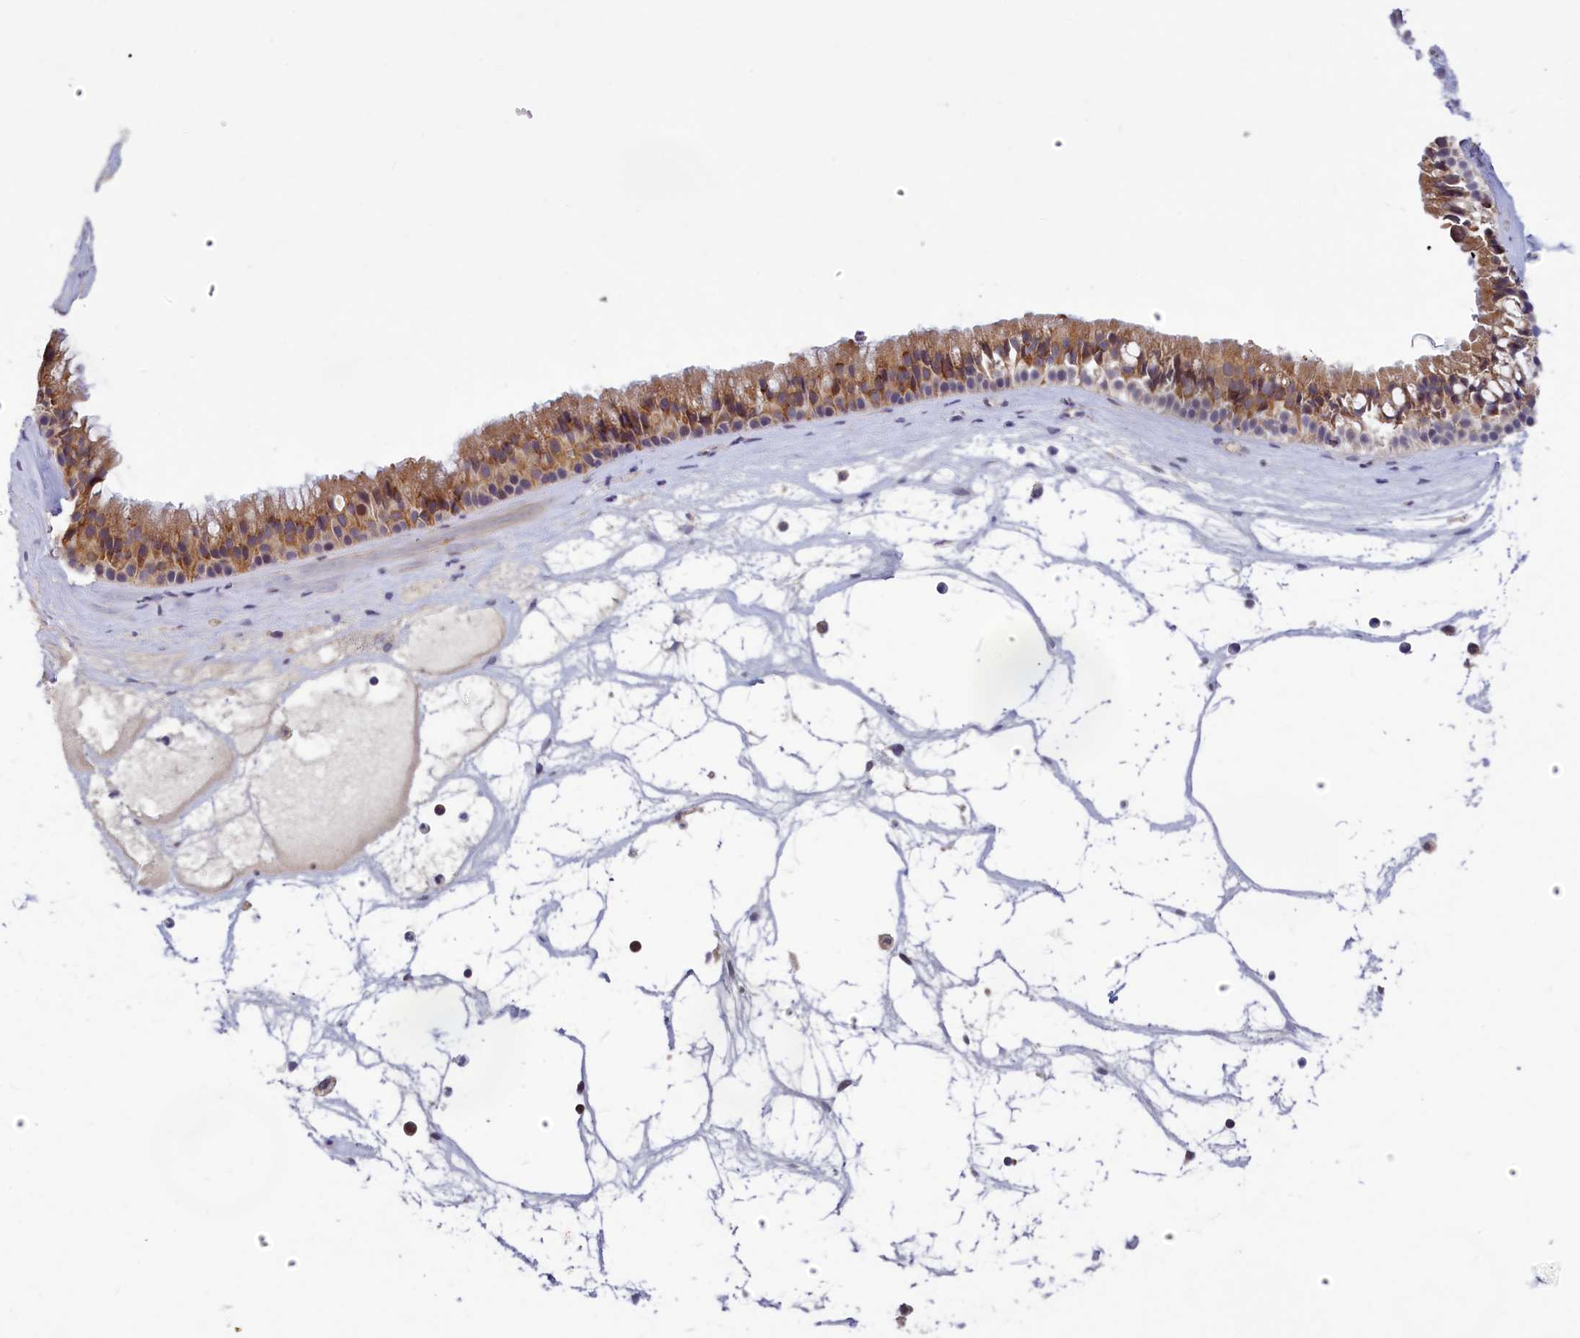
{"staining": {"intensity": "moderate", "quantity": "25%-75%", "location": "cytoplasmic/membranous"}, "tissue": "nasopharynx", "cell_type": "Respiratory epithelial cells", "image_type": "normal", "snomed": [{"axis": "morphology", "description": "Normal tissue, NOS"}, {"axis": "topography", "description": "Nasopharynx"}], "caption": "This photomicrograph shows immunohistochemistry (IHC) staining of unremarkable nasopharynx, with medium moderate cytoplasmic/membranous staining in approximately 25%-75% of respiratory epithelial cells.", "gene": "HECA", "patient": {"sex": "male", "age": 64}}